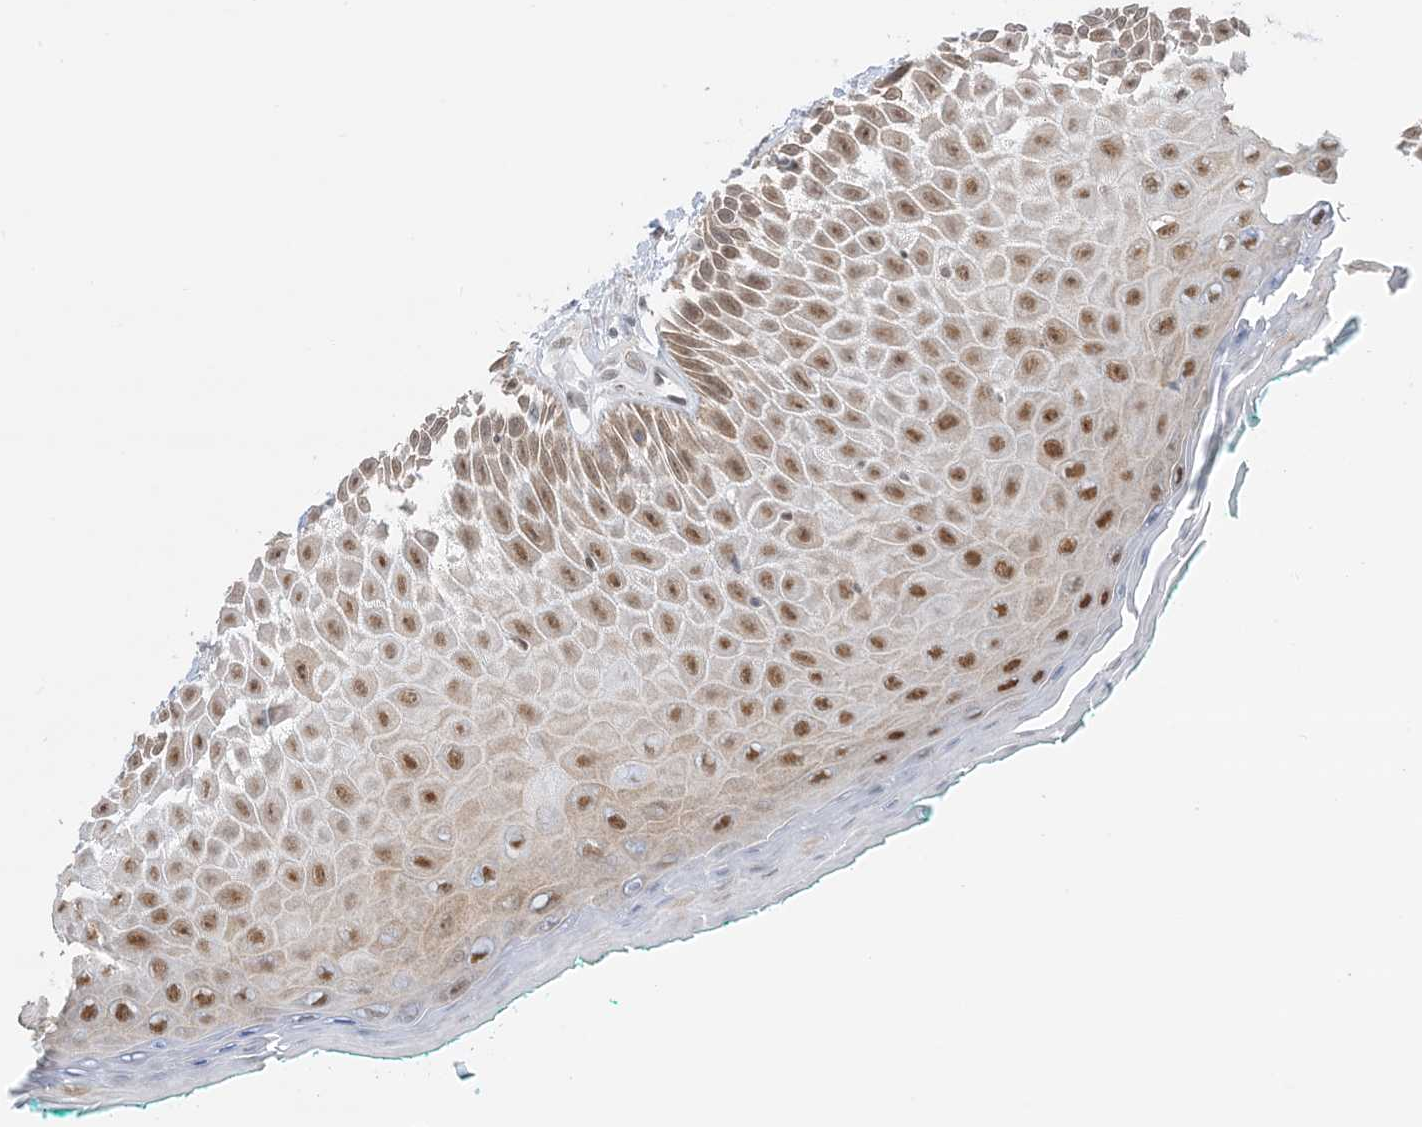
{"staining": {"intensity": "strong", "quantity": "25%-75%", "location": "cytoplasmic/membranous,nuclear"}, "tissue": "oral mucosa", "cell_type": "Squamous epithelial cells", "image_type": "normal", "snomed": [{"axis": "morphology", "description": "Normal tissue, NOS"}, {"axis": "topography", "description": "Oral tissue"}], "caption": "Strong cytoplasmic/membranous,nuclear expression is identified in about 25%-75% of squamous epithelial cells in benign oral mucosa.", "gene": "TFPT", "patient": {"sex": "female", "age": 70}}